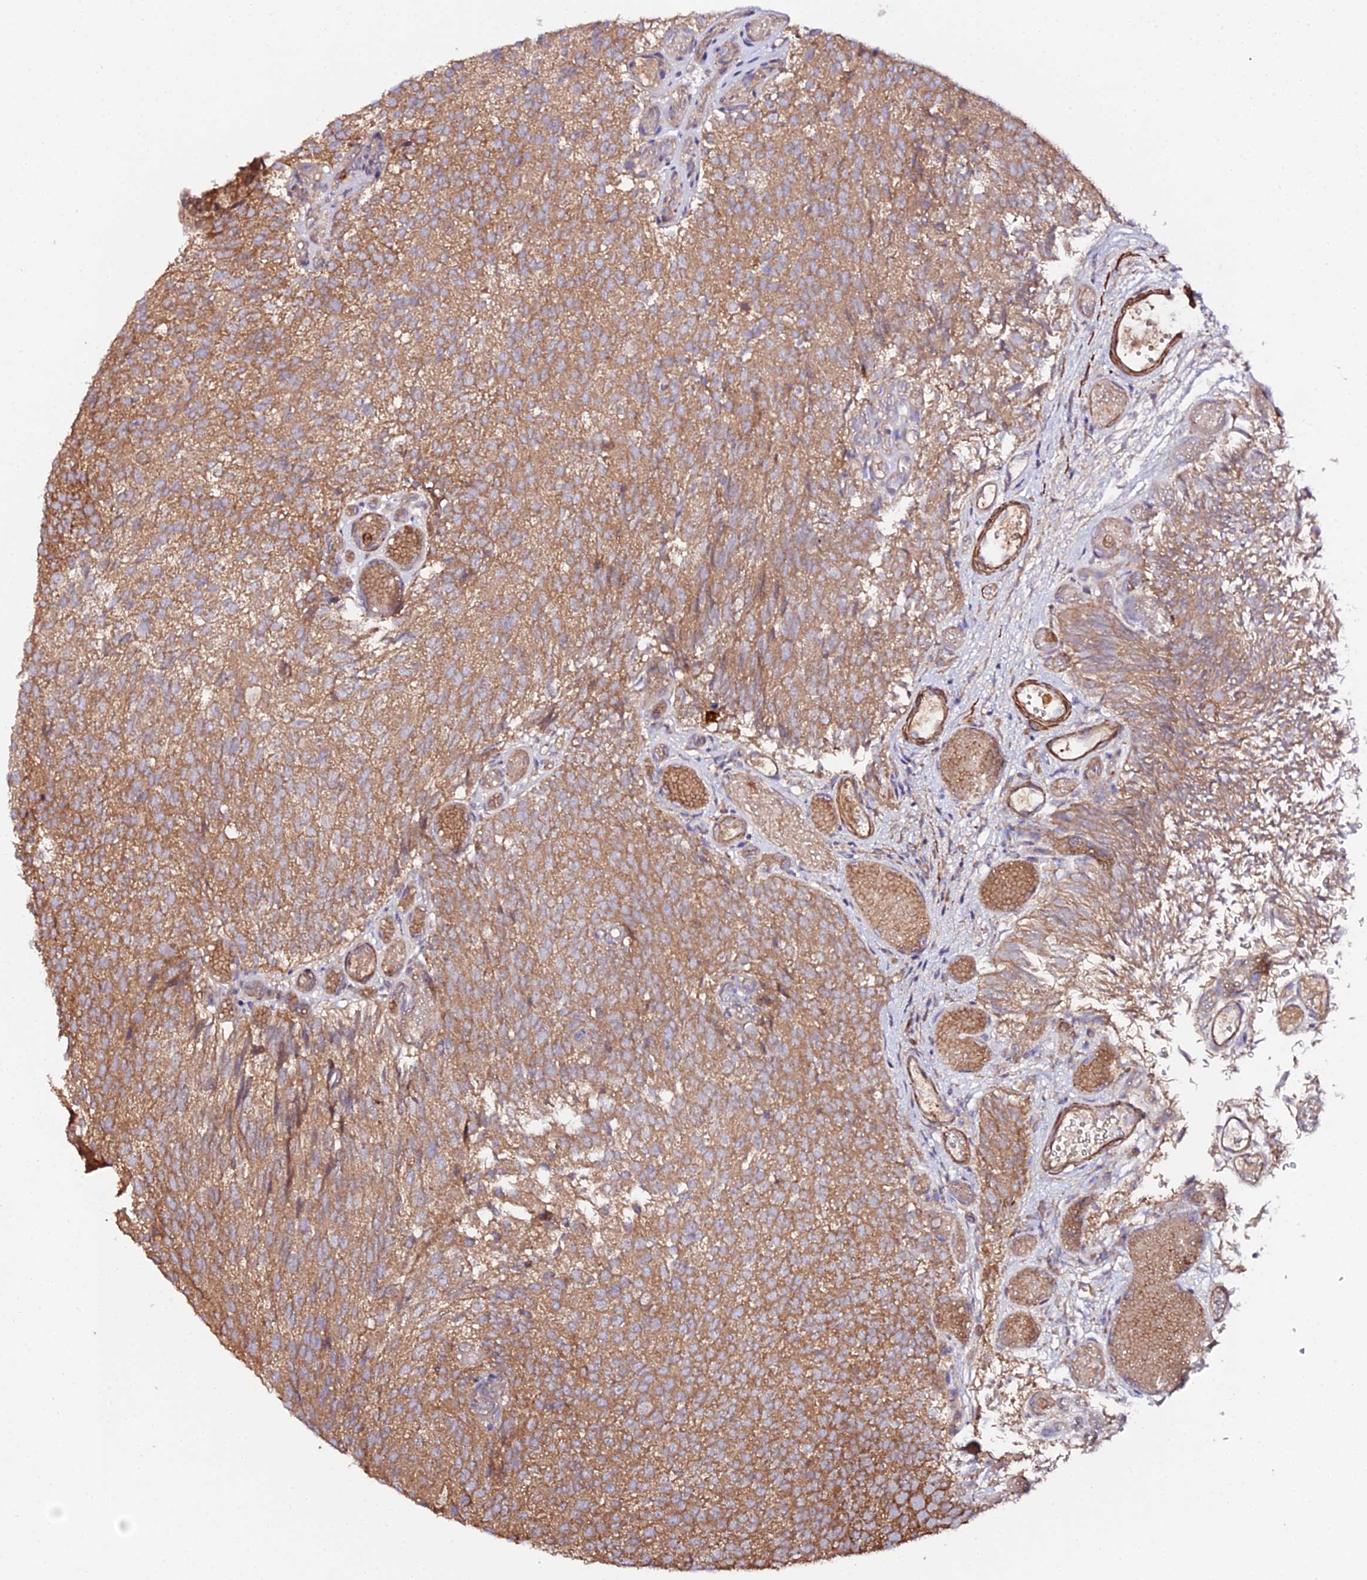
{"staining": {"intensity": "strong", "quantity": ">75%", "location": "cytoplasmic/membranous"}, "tissue": "urothelial cancer", "cell_type": "Tumor cells", "image_type": "cancer", "snomed": [{"axis": "morphology", "description": "Urothelial carcinoma, Low grade"}, {"axis": "topography", "description": "Urinary bladder"}], "caption": "Immunohistochemistry of urothelial carcinoma (low-grade) demonstrates high levels of strong cytoplasmic/membranous positivity in approximately >75% of tumor cells.", "gene": "TRIM26", "patient": {"sex": "male", "age": 78}}